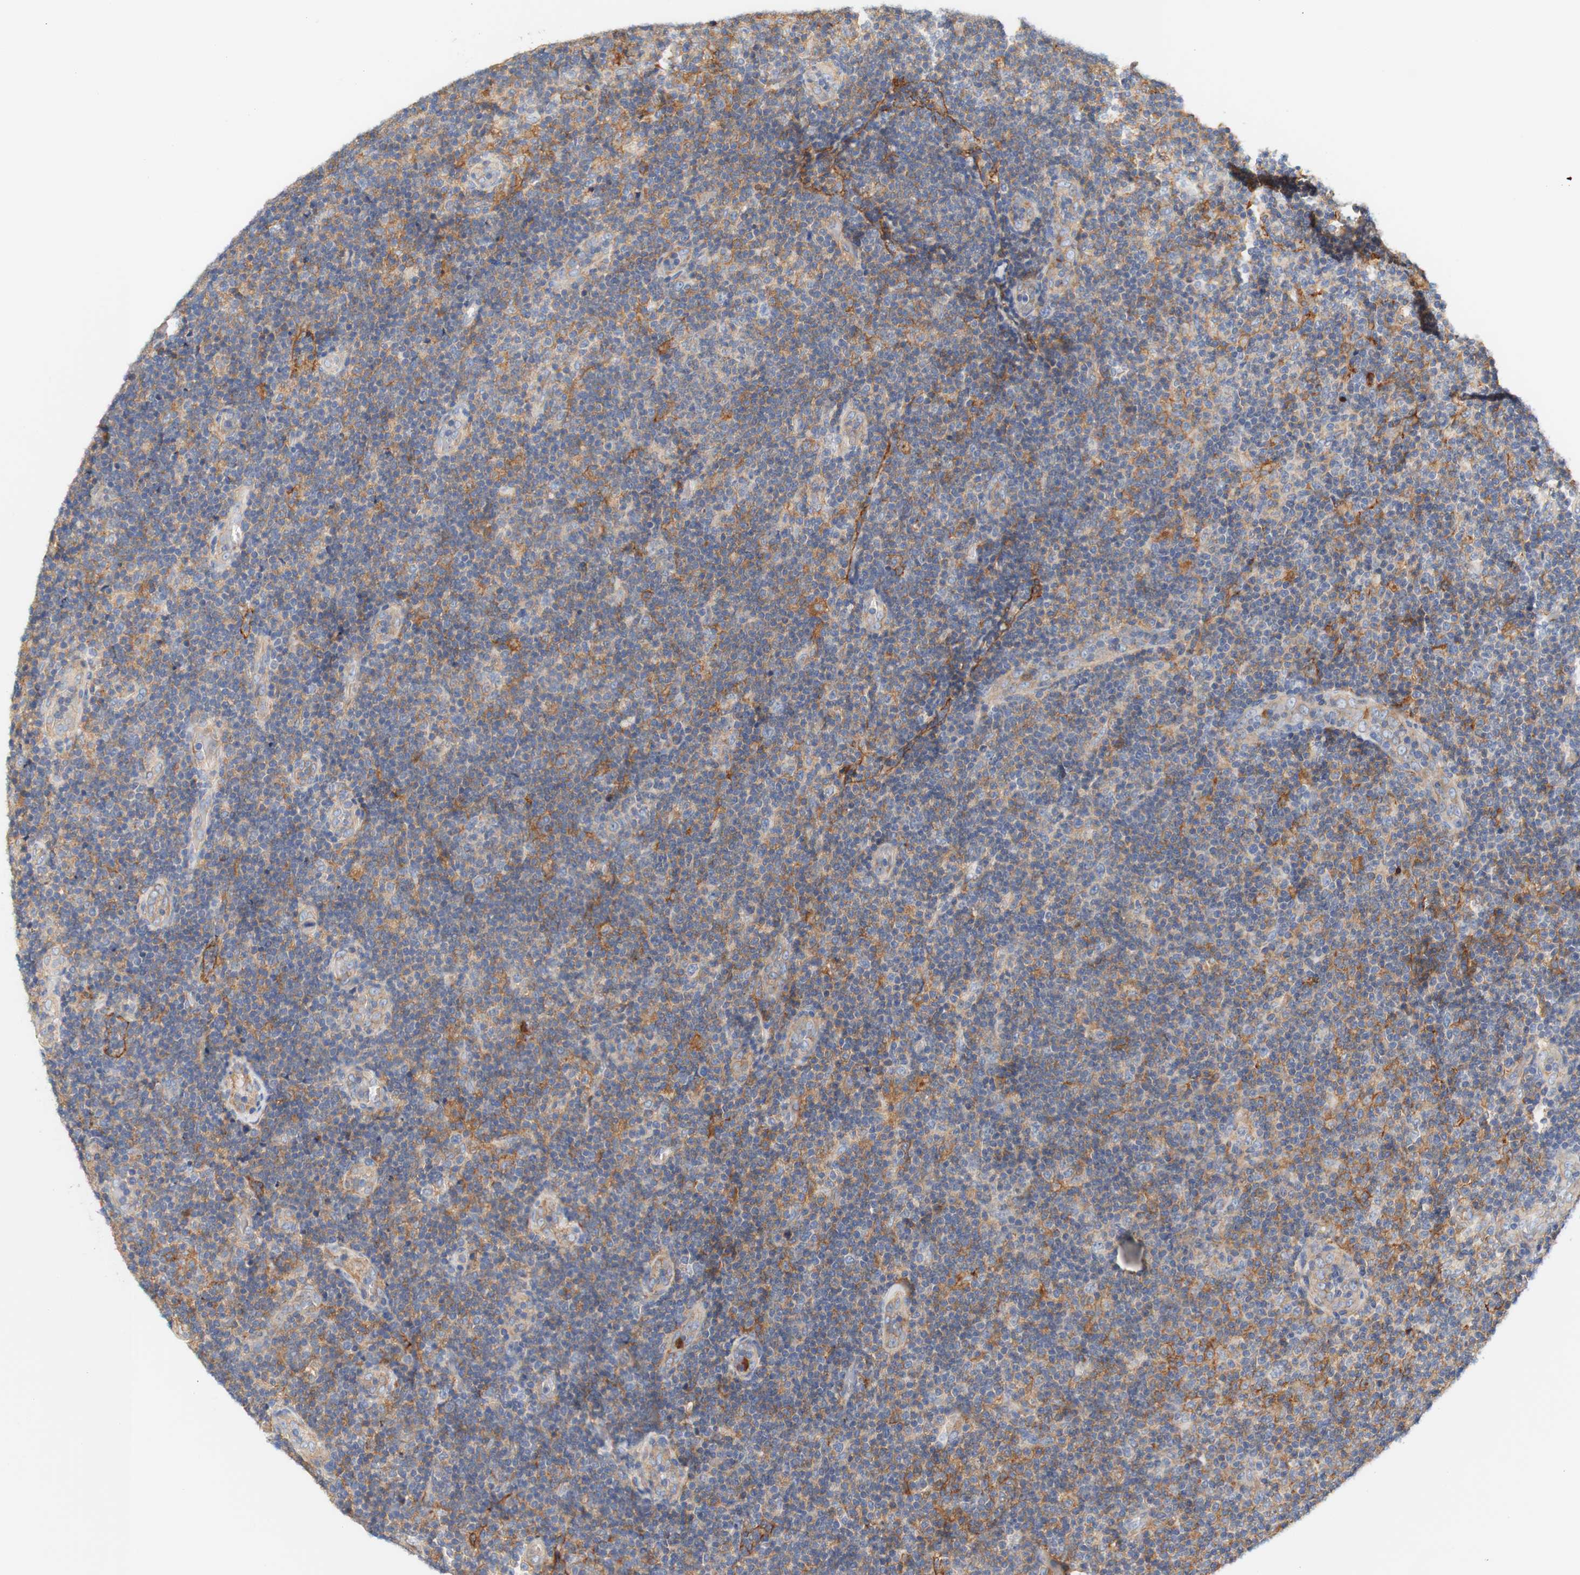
{"staining": {"intensity": "moderate", "quantity": "25%-75%", "location": "cytoplasmic/membranous"}, "tissue": "lymphoma", "cell_type": "Tumor cells", "image_type": "cancer", "snomed": [{"axis": "morphology", "description": "Malignant lymphoma, non-Hodgkin's type, Low grade"}, {"axis": "topography", "description": "Lymph node"}], "caption": "Low-grade malignant lymphoma, non-Hodgkin's type stained with IHC displays moderate cytoplasmic/membranous staining in about 25%-75% of tumor cells.", "gene": "PCDH7", "patient": {"sex": "male", "age": 83}}